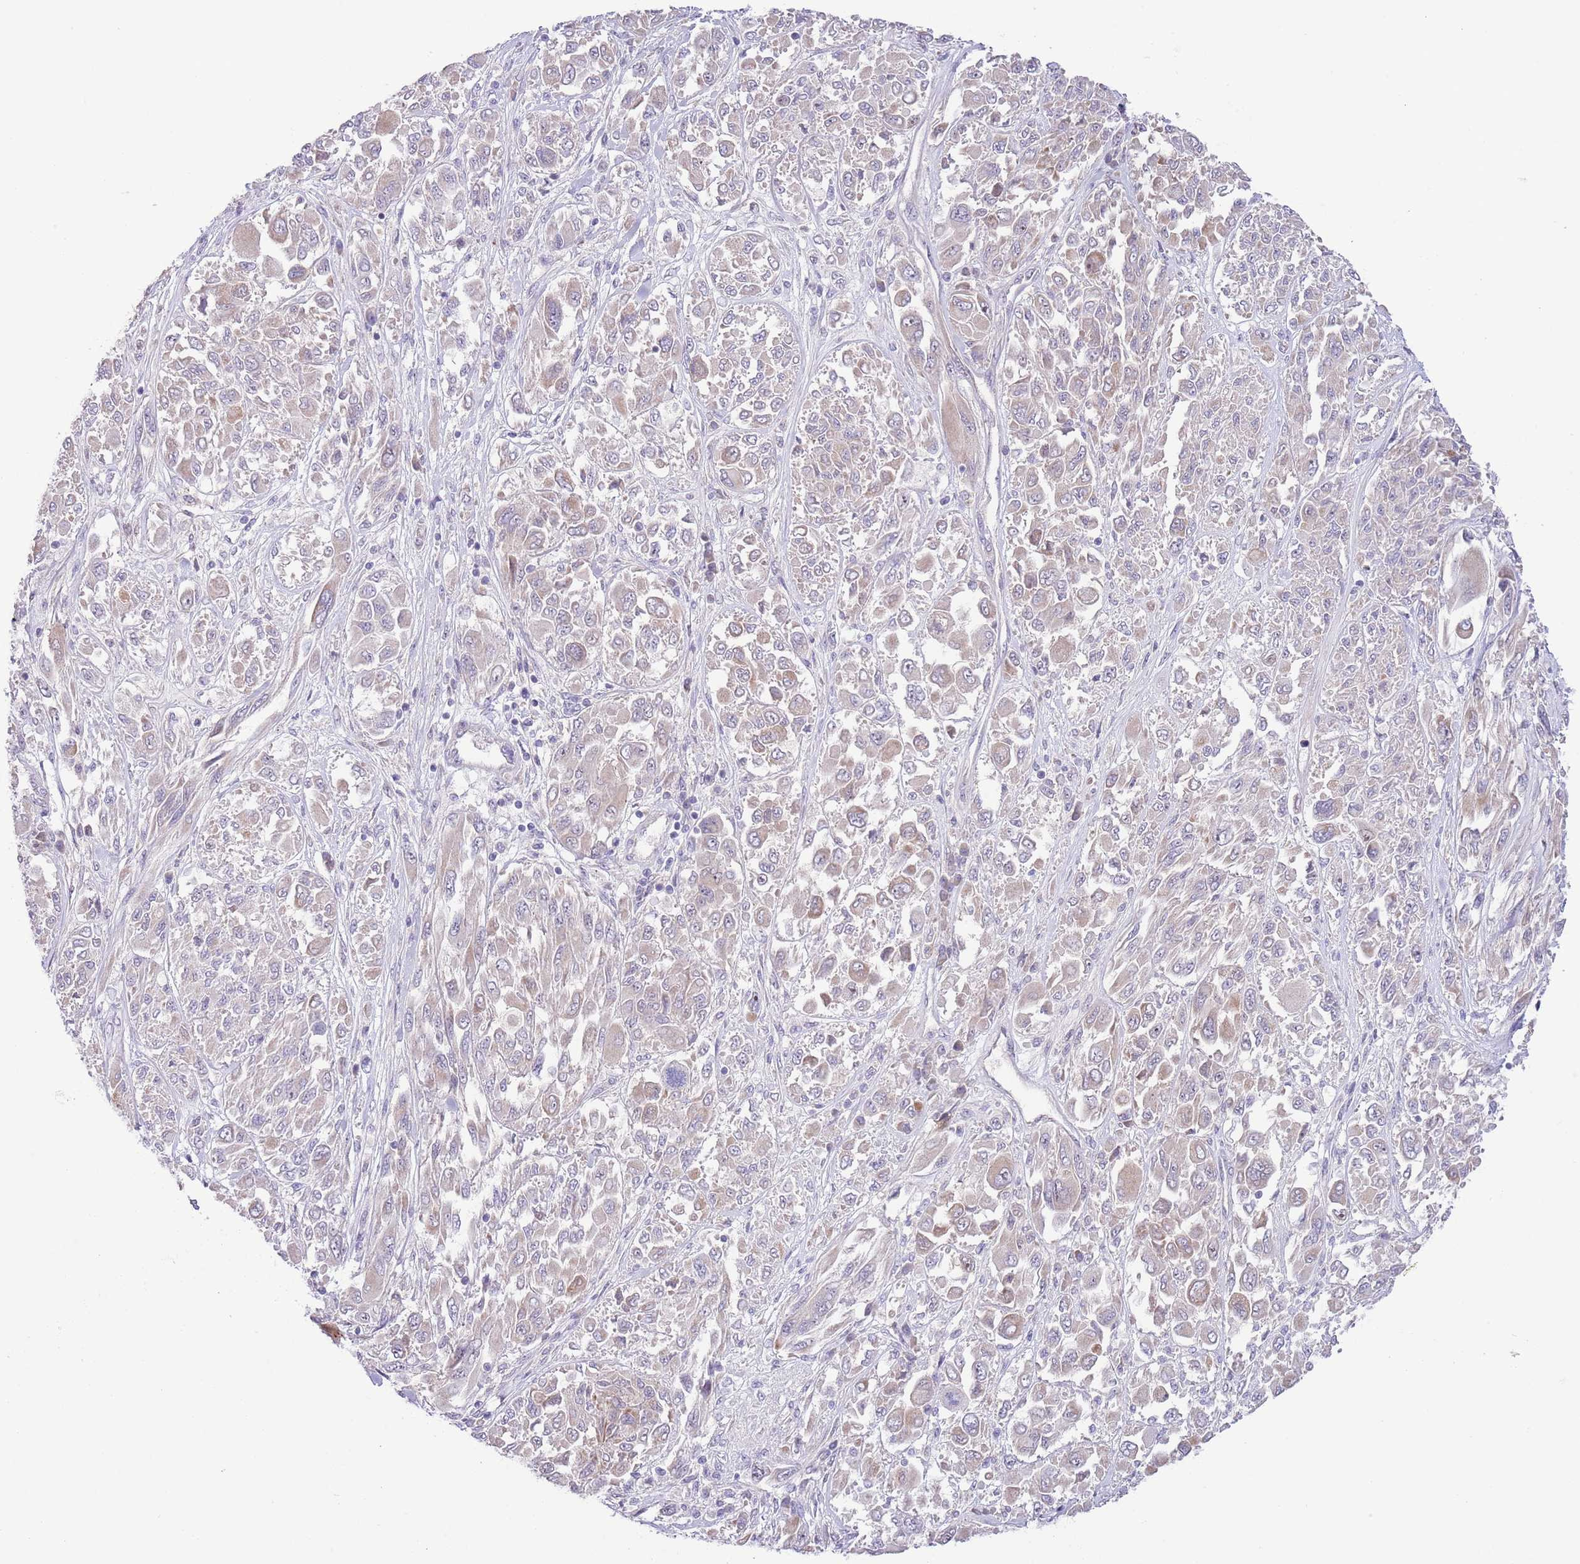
{"staining": {"intensity": "negative", "quantity": "none", "location": "none"}, "tissue": "melanoma", "cell_type": "Tumor cells", "image_type": "cancer", "snomed": [{"axis": "morphology", "description": "Malignant melanoma, NOS"}, {"axis": "topography", "description": "Skin"}], "caption": "IHC micrograph of neoplastic tissue: human malignant melanoma stained with DAB (3,3'-diaminobenzidine) displays no significant protein staining in tumor cells.", "gene": "AP1S2", "patient": {"sex": "female", "age": 91}}